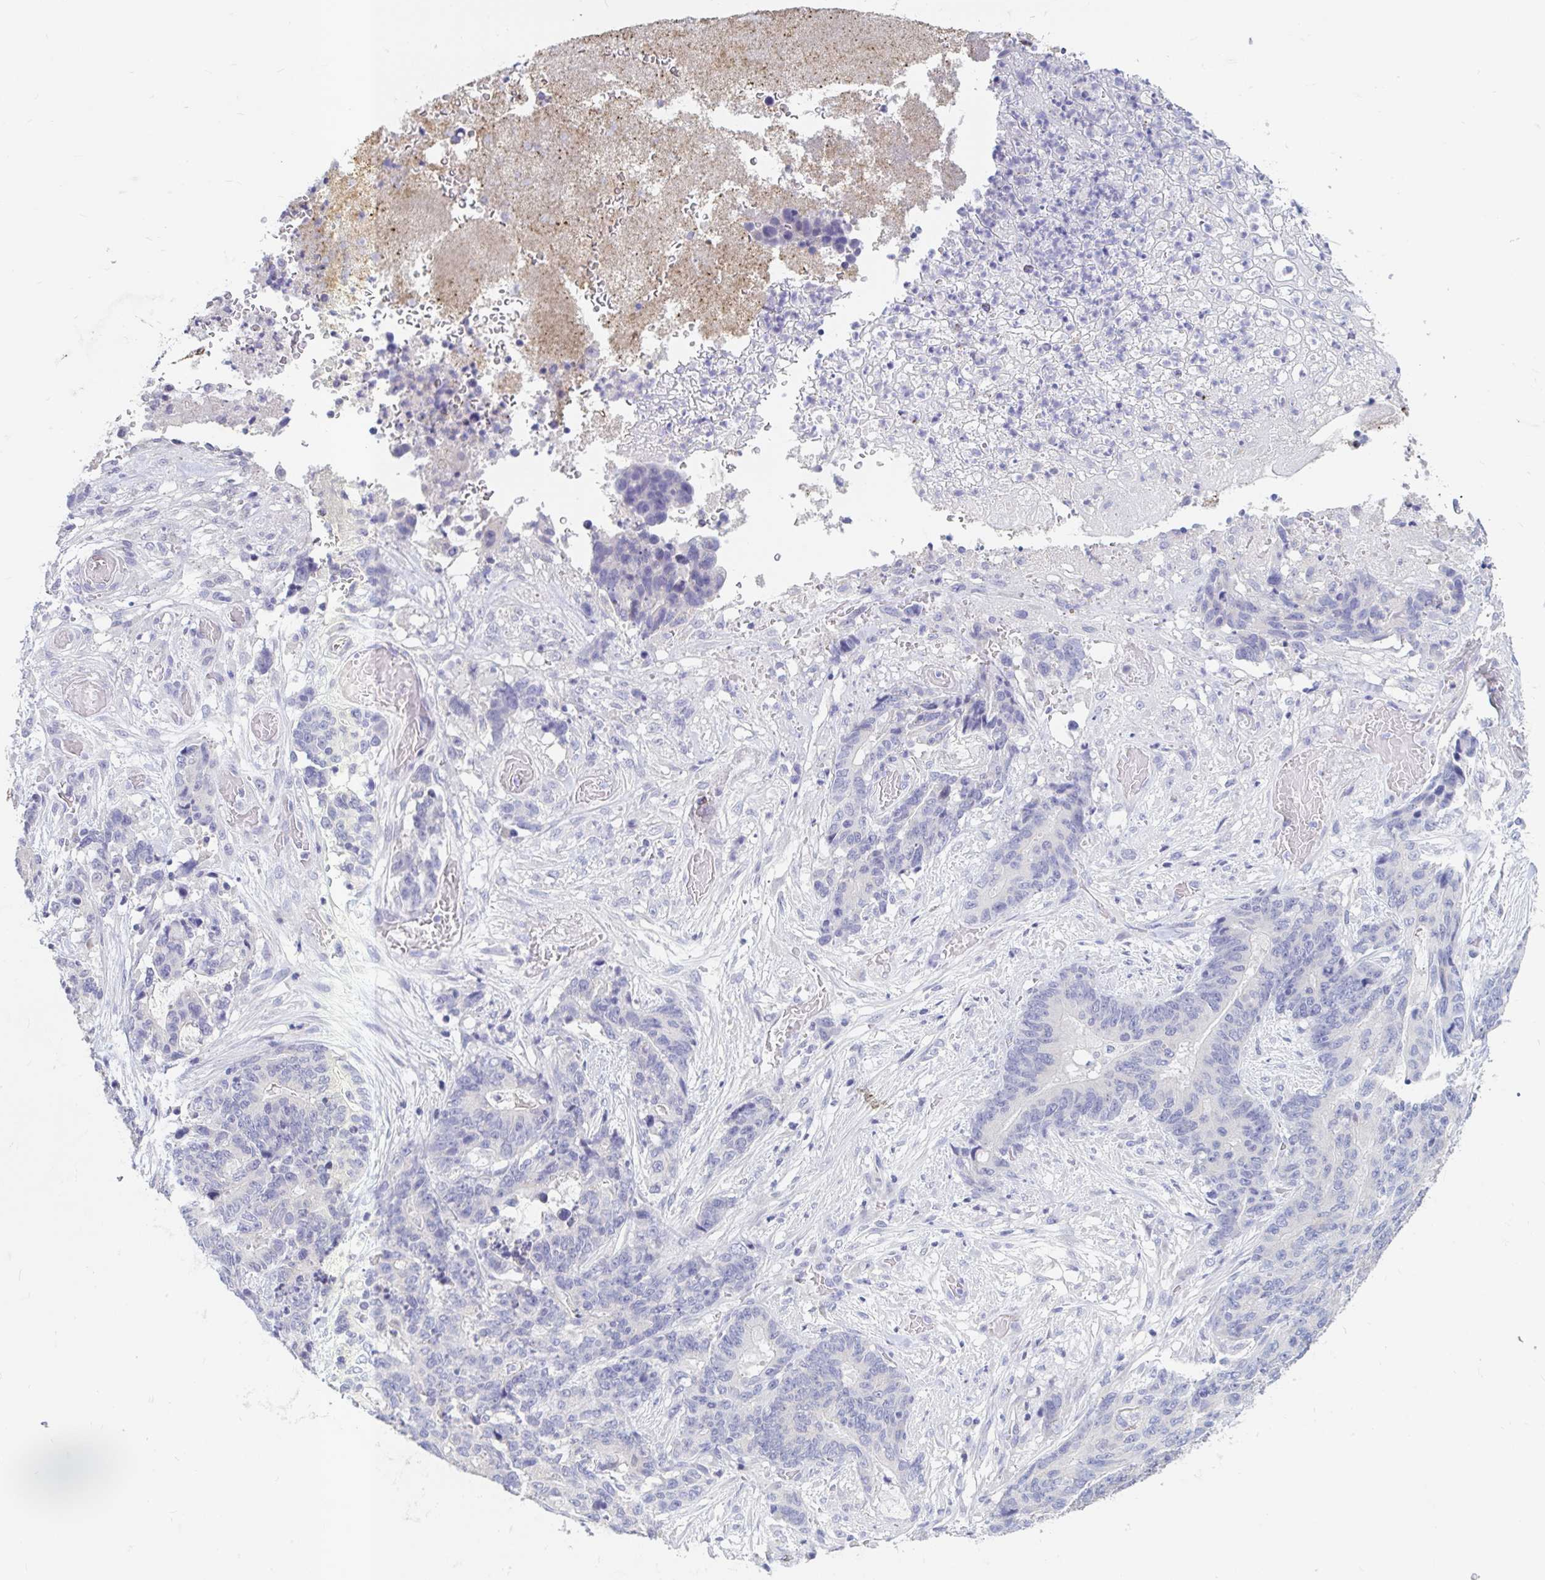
{"staining": {"intensity": "negative", "quantity": "none", "location": "none"}, "tissue": "stomach cancer", "cell_type": "Tumor cells", "image_type": "cancer", "snomed": [{"axis": "morphology", "description": "Normal tissue, NOS"}, {"axis": "morphology", "description": "Adenocarcinoma, NOS"}, {"axis": "topography", "description": "Stomach"}], "caption": "An image of adenocarcinoma (stomach) stained for a protein displays no brown staining in tumor cells. (Immunohistochemistry, brightfield microscopy, high magnification).", "gene": "ADH1A", "patient": {"sex": "female", "age": 64}}